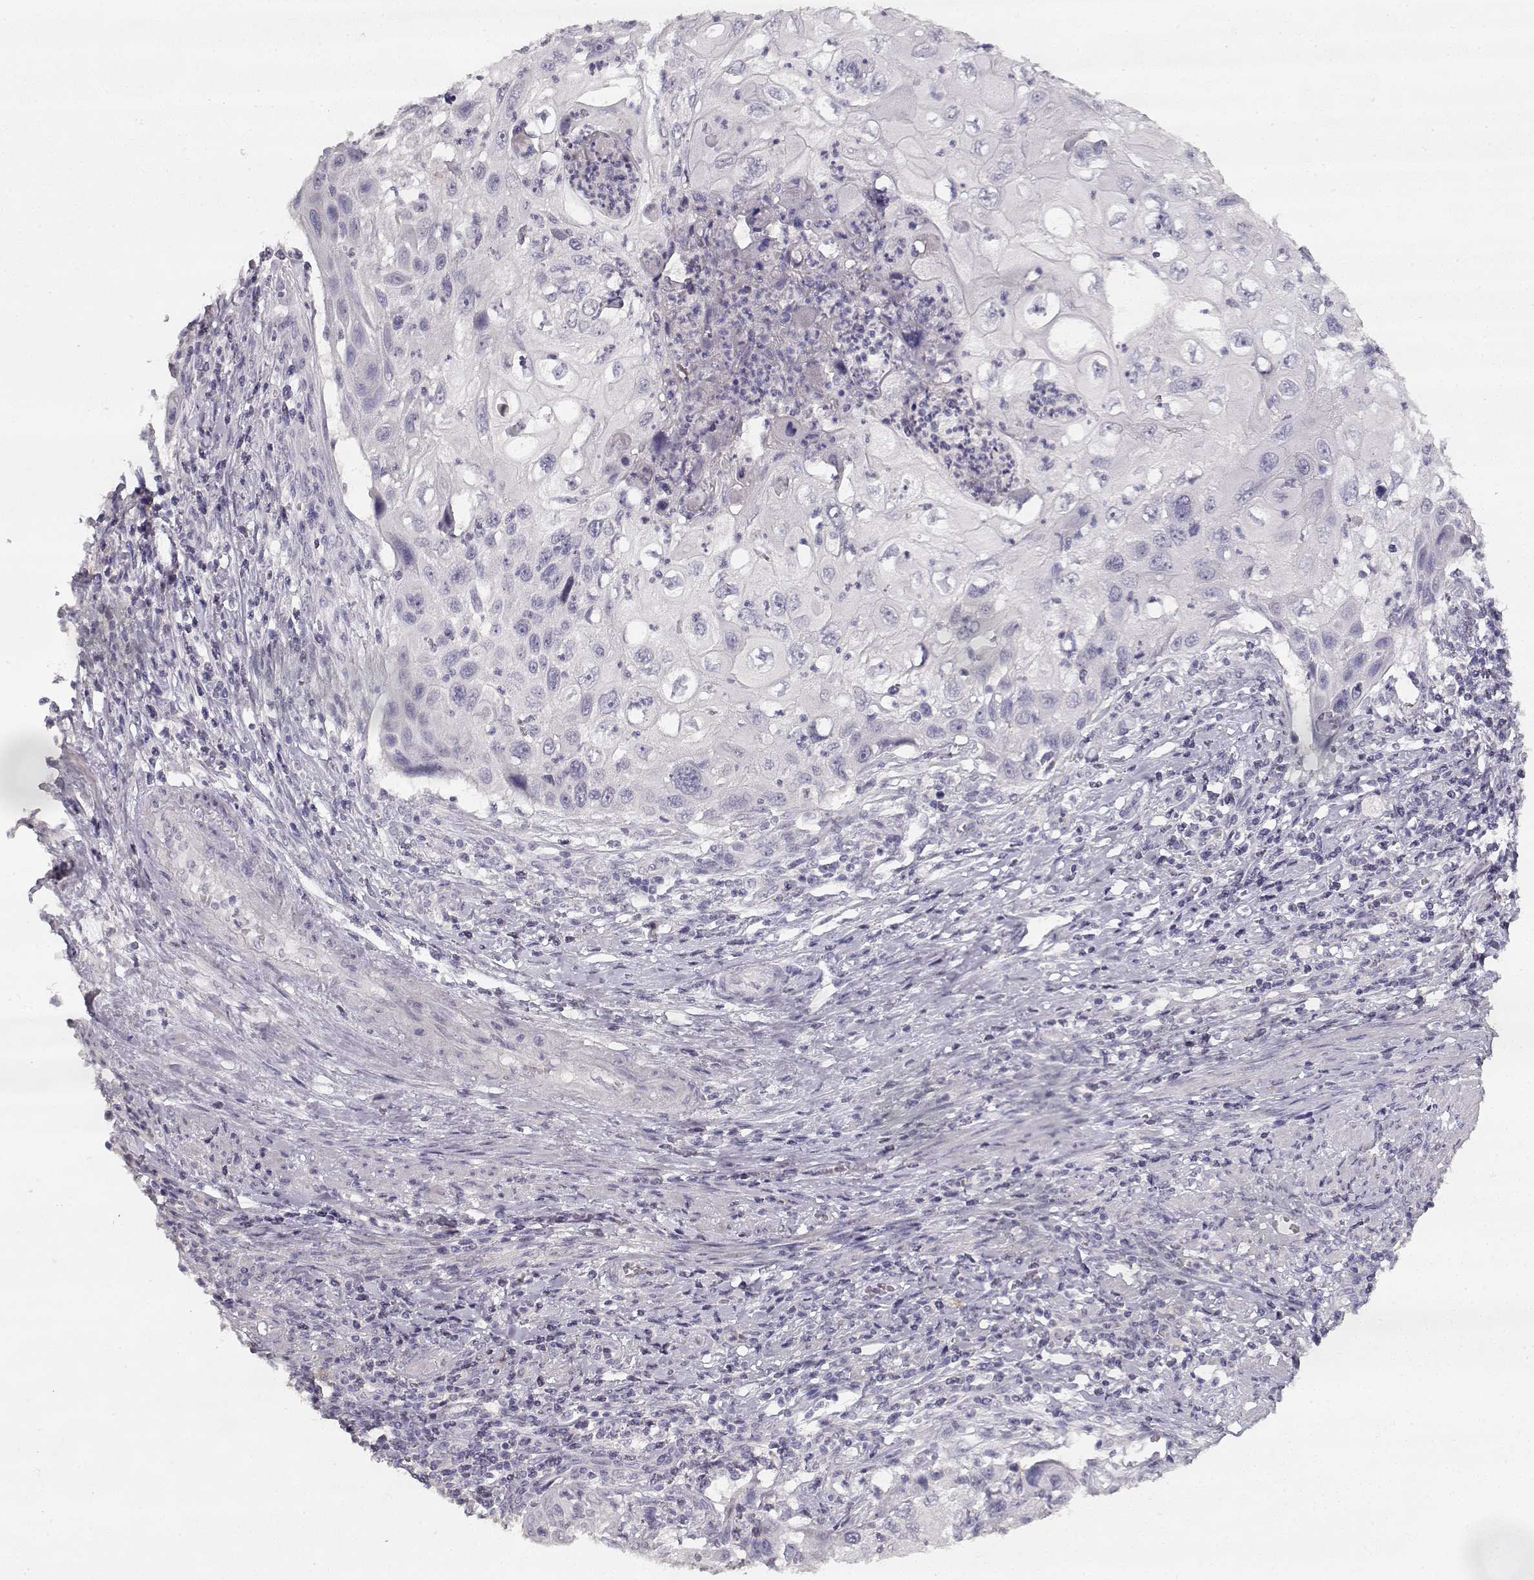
{"staining": {"intensity": "negative", "quantity": "none", "location": "none"}, "tissue": "cervical cancer", "cell_type": "Tumor cells", "image_type": "cancer", "snomed": [{"axis": "morphology", "description": "Squamous cell carcinoma, NOS"}, {"axis": "topography", "description": "Cervix"}], "caption": "High magnification brightfield microscopy of cervical squamous cell carcinoma stained with DAB (brown) and counterstained with hematoxylin (blue): tumor cells show no significant staining.", "gene": "TPH2", "patient": {"sex": "female", "age": 70}}